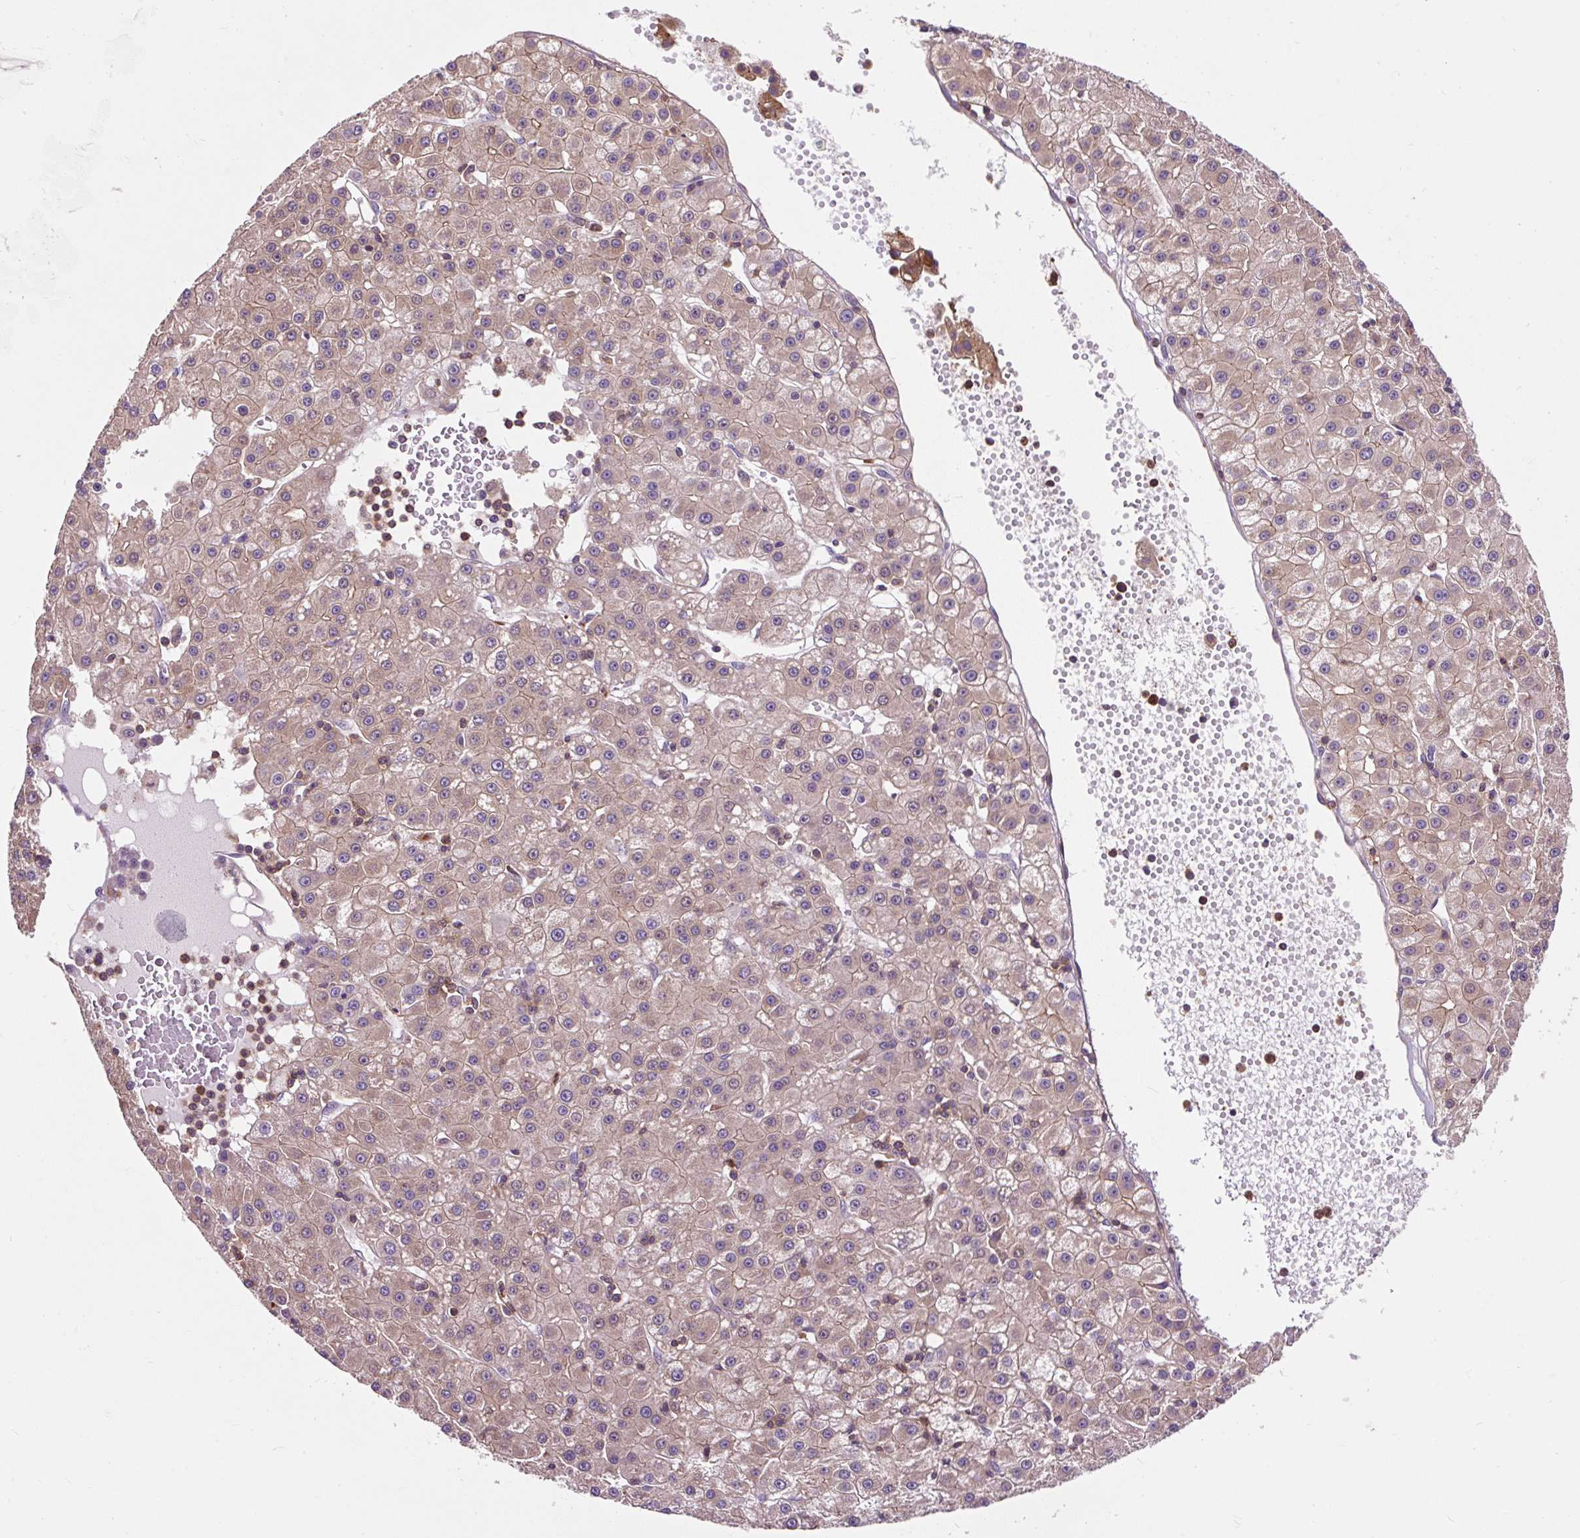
{"staining": {"intensity": "weak", "quantity": "25%-75%", "location": "cytoplasmic/membranous"}, "tissue": "liver cancer", "cell_type": "Tumor cells", "image_type": "cancer", "snomed": [{"axis": "morphology", "description": "Carcinoma, Hepatocellular, NOS"}, {"axis": "topography", "description": "Liver"}], "caption": "Immunohistochemical staining of liver cancer shows weak cytoplasmic/membranous protein positivity in about 25%-75% of tumor cells.", "gene": "CISD3", "patient": {"sex": "male", "age": 76}}